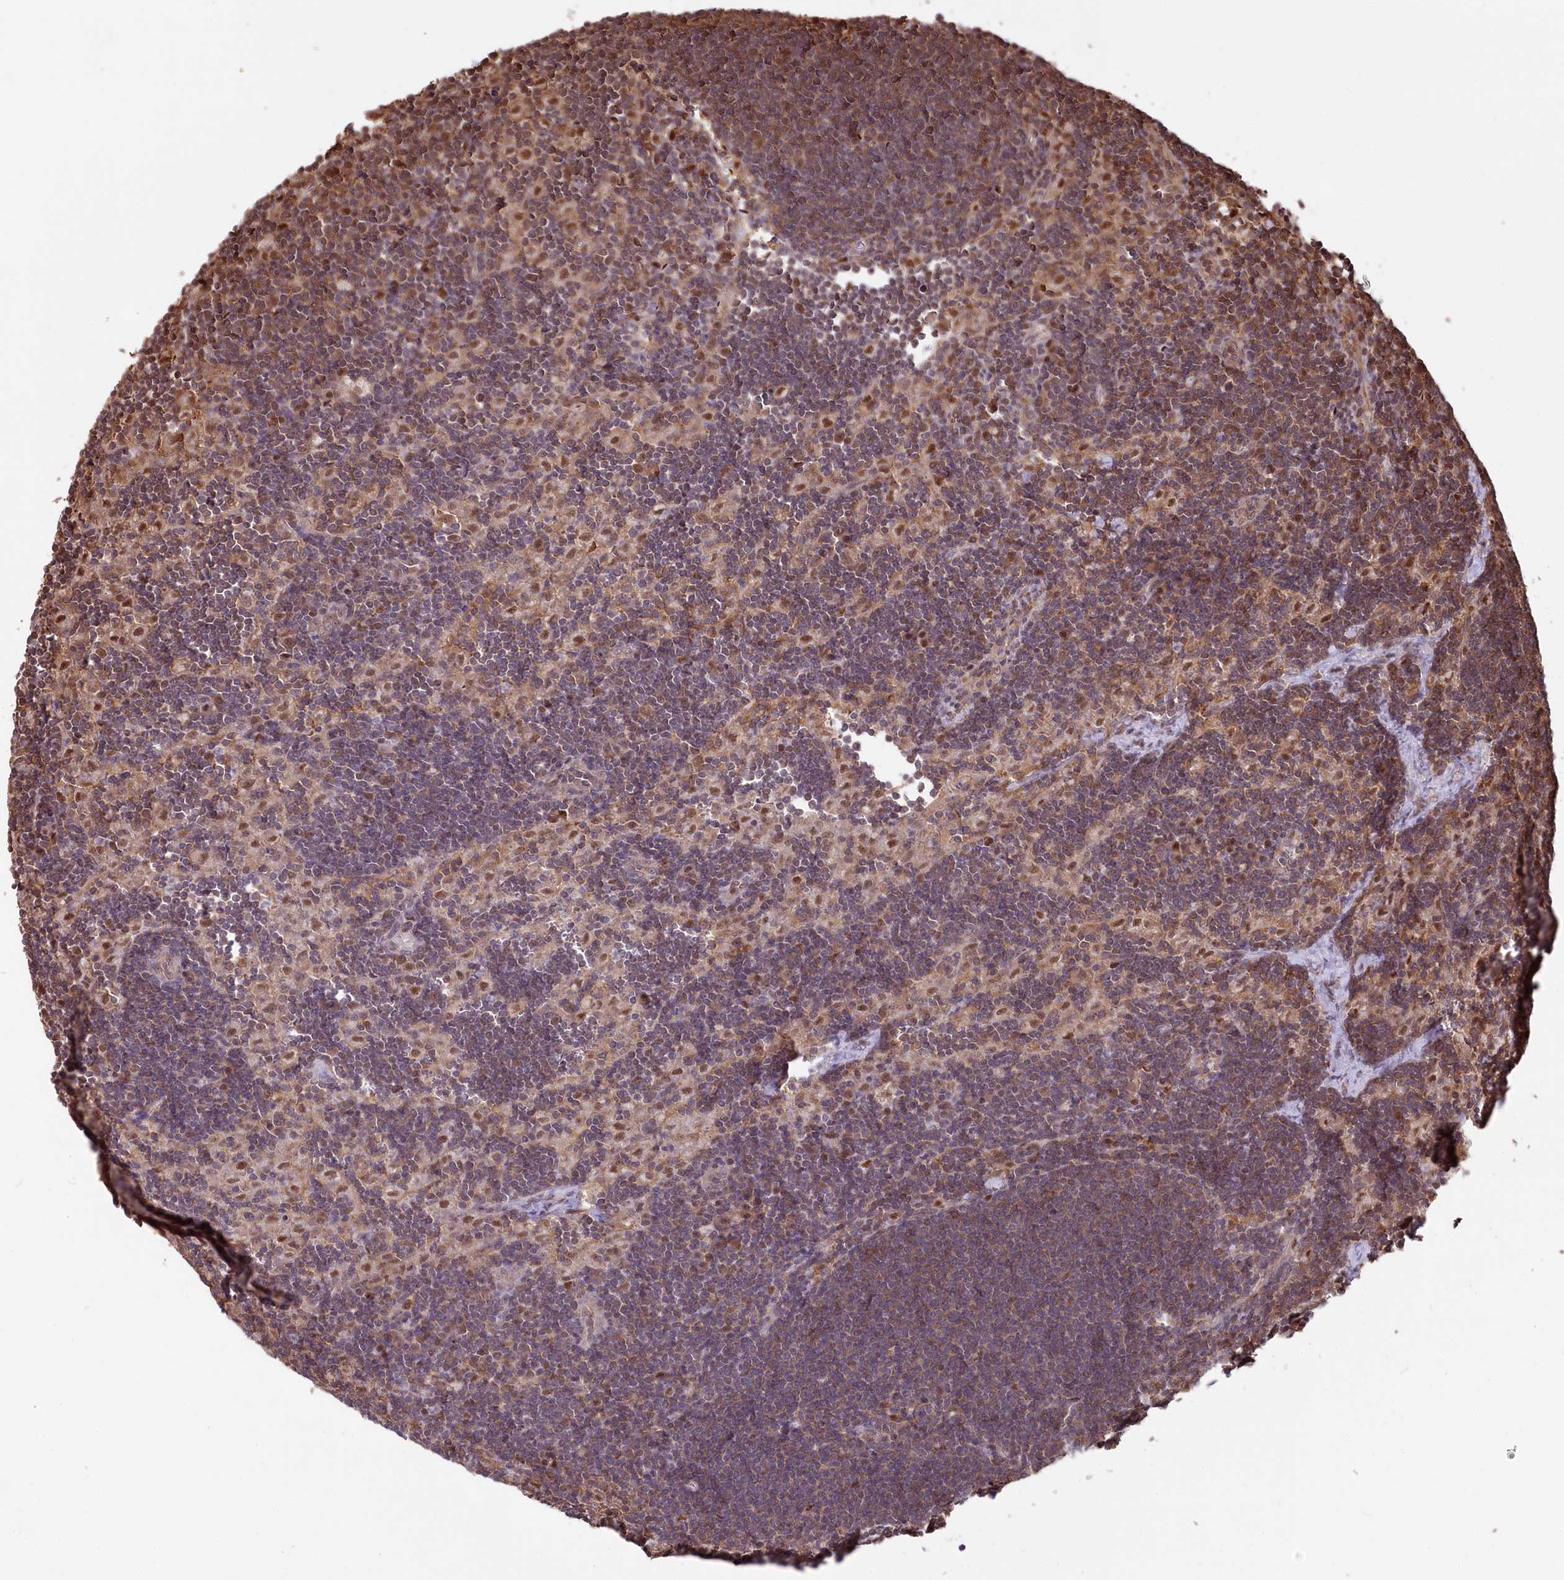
{"staining": {"intensity": "moderate", "quantity": ">75%", "location": "cytoplasmic/membranous,nuclear"}, "tissue": "lymph node", "cell_type": "Germinal center cells", "image_type": "normal", "snomed": [{"axis": "morphology", "description": "Normal tissue, NOS"}, {"axis": "topography", "description": "Lymph node"}], "caption": "The immunohistochemical stain labels moderate cytoplasmic/membranous,nuclear expression in germinal center cells of benign lymph node. (brown staining indicates protein expression, while blue staining denotes nuclei).", "gene": "PSMA1", "patient": {"sex": "male", "age": 24}}